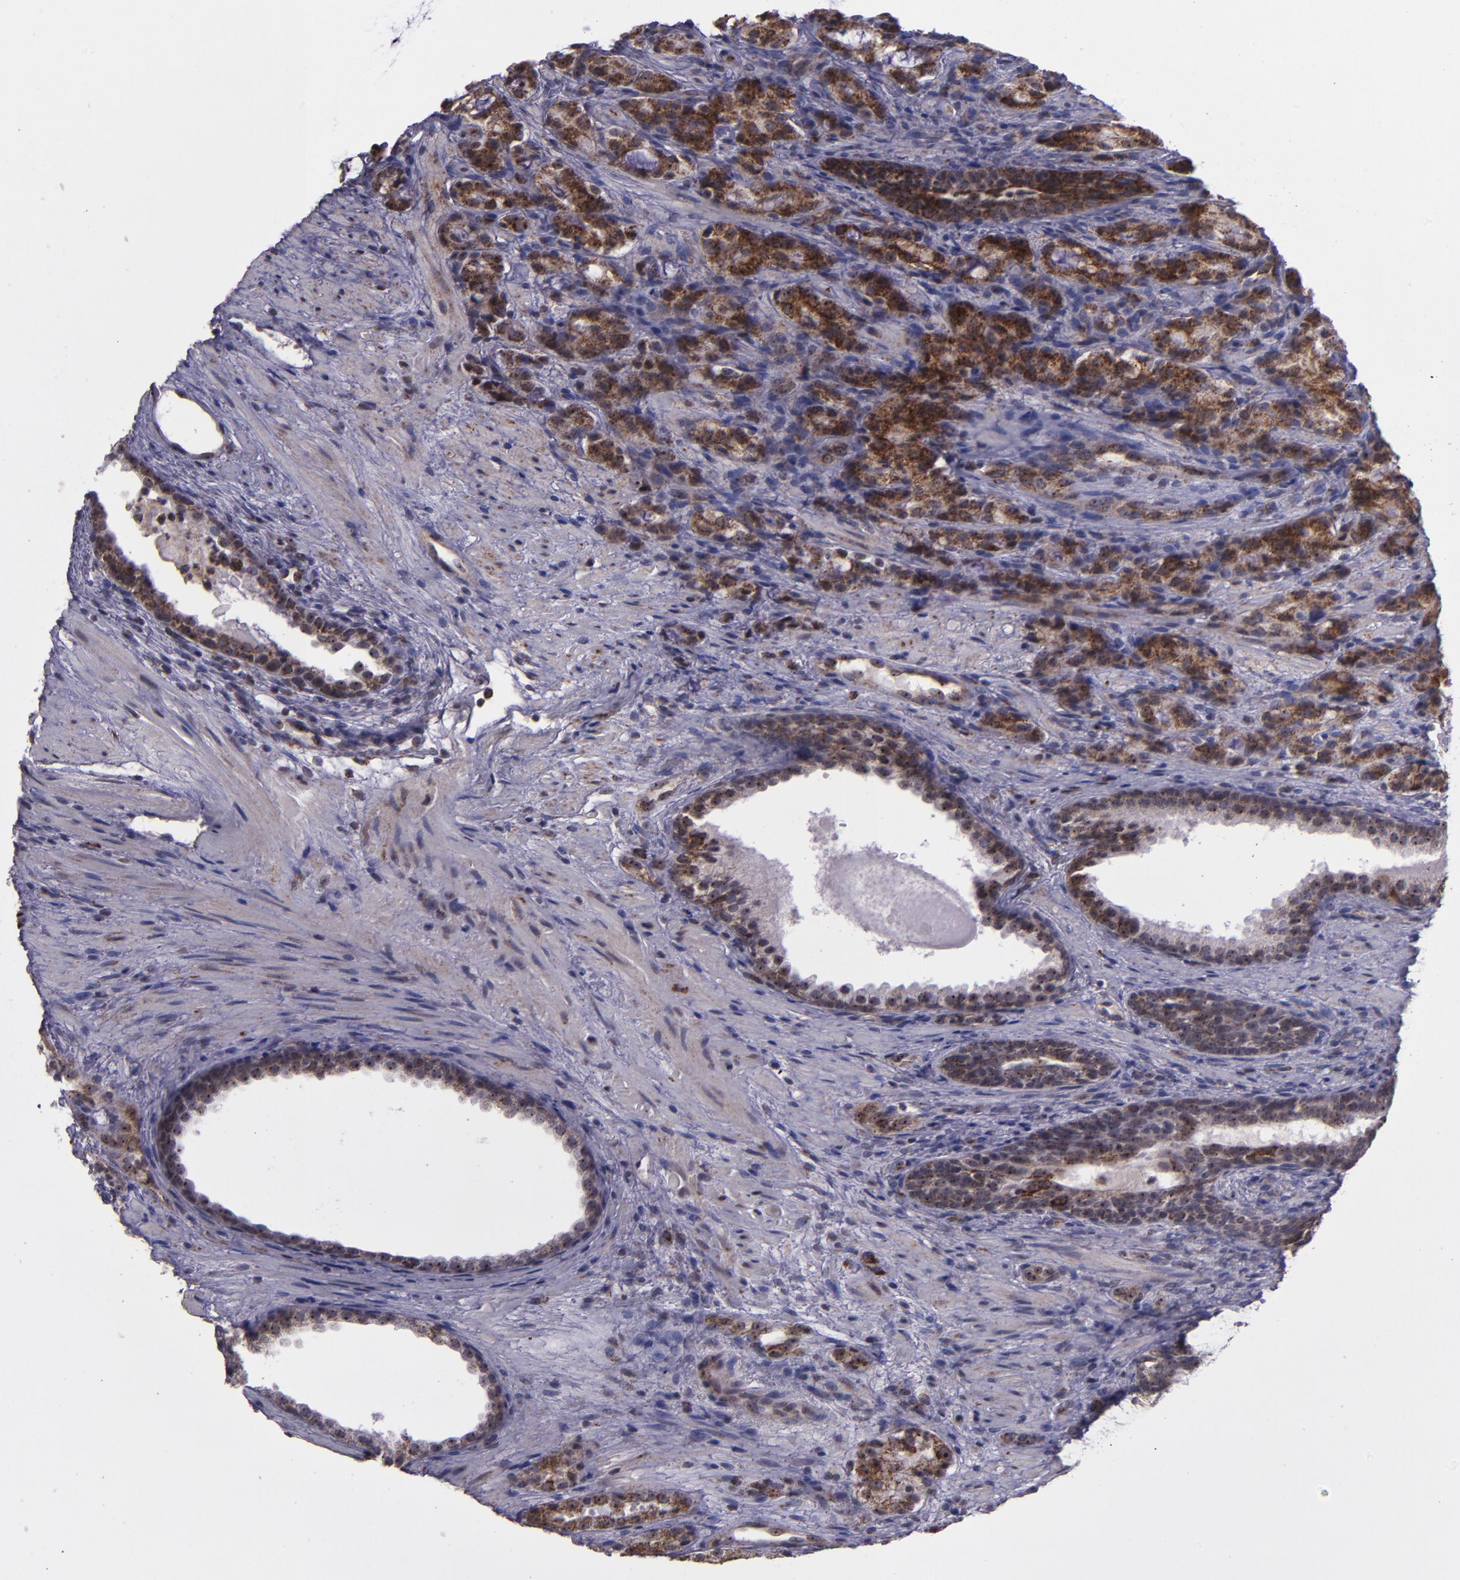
{"staining": {"intensity": "moderate", "quantity": ">75%", "location": "cytoplasmic/membranous,nuclear"}, "tissue": "prostate cancer", "cell_type": "Tumor cells", "image_type": "cancer", "snomed": [{"axis": "morphology", "description": "Adenocarcinoma, High grade"}, {"axis": "topography", "description": "Prostate"}], "caption": "Moderate cytoplasmic/membranous and nuclear positivity for a protein is appreciated in about >75% of tumor cells of high-grade adenocarcinoma (prostate) using immunohistochemistry.", "gene": "LONP1", "patient": {"sex": "male", "age": 72}}